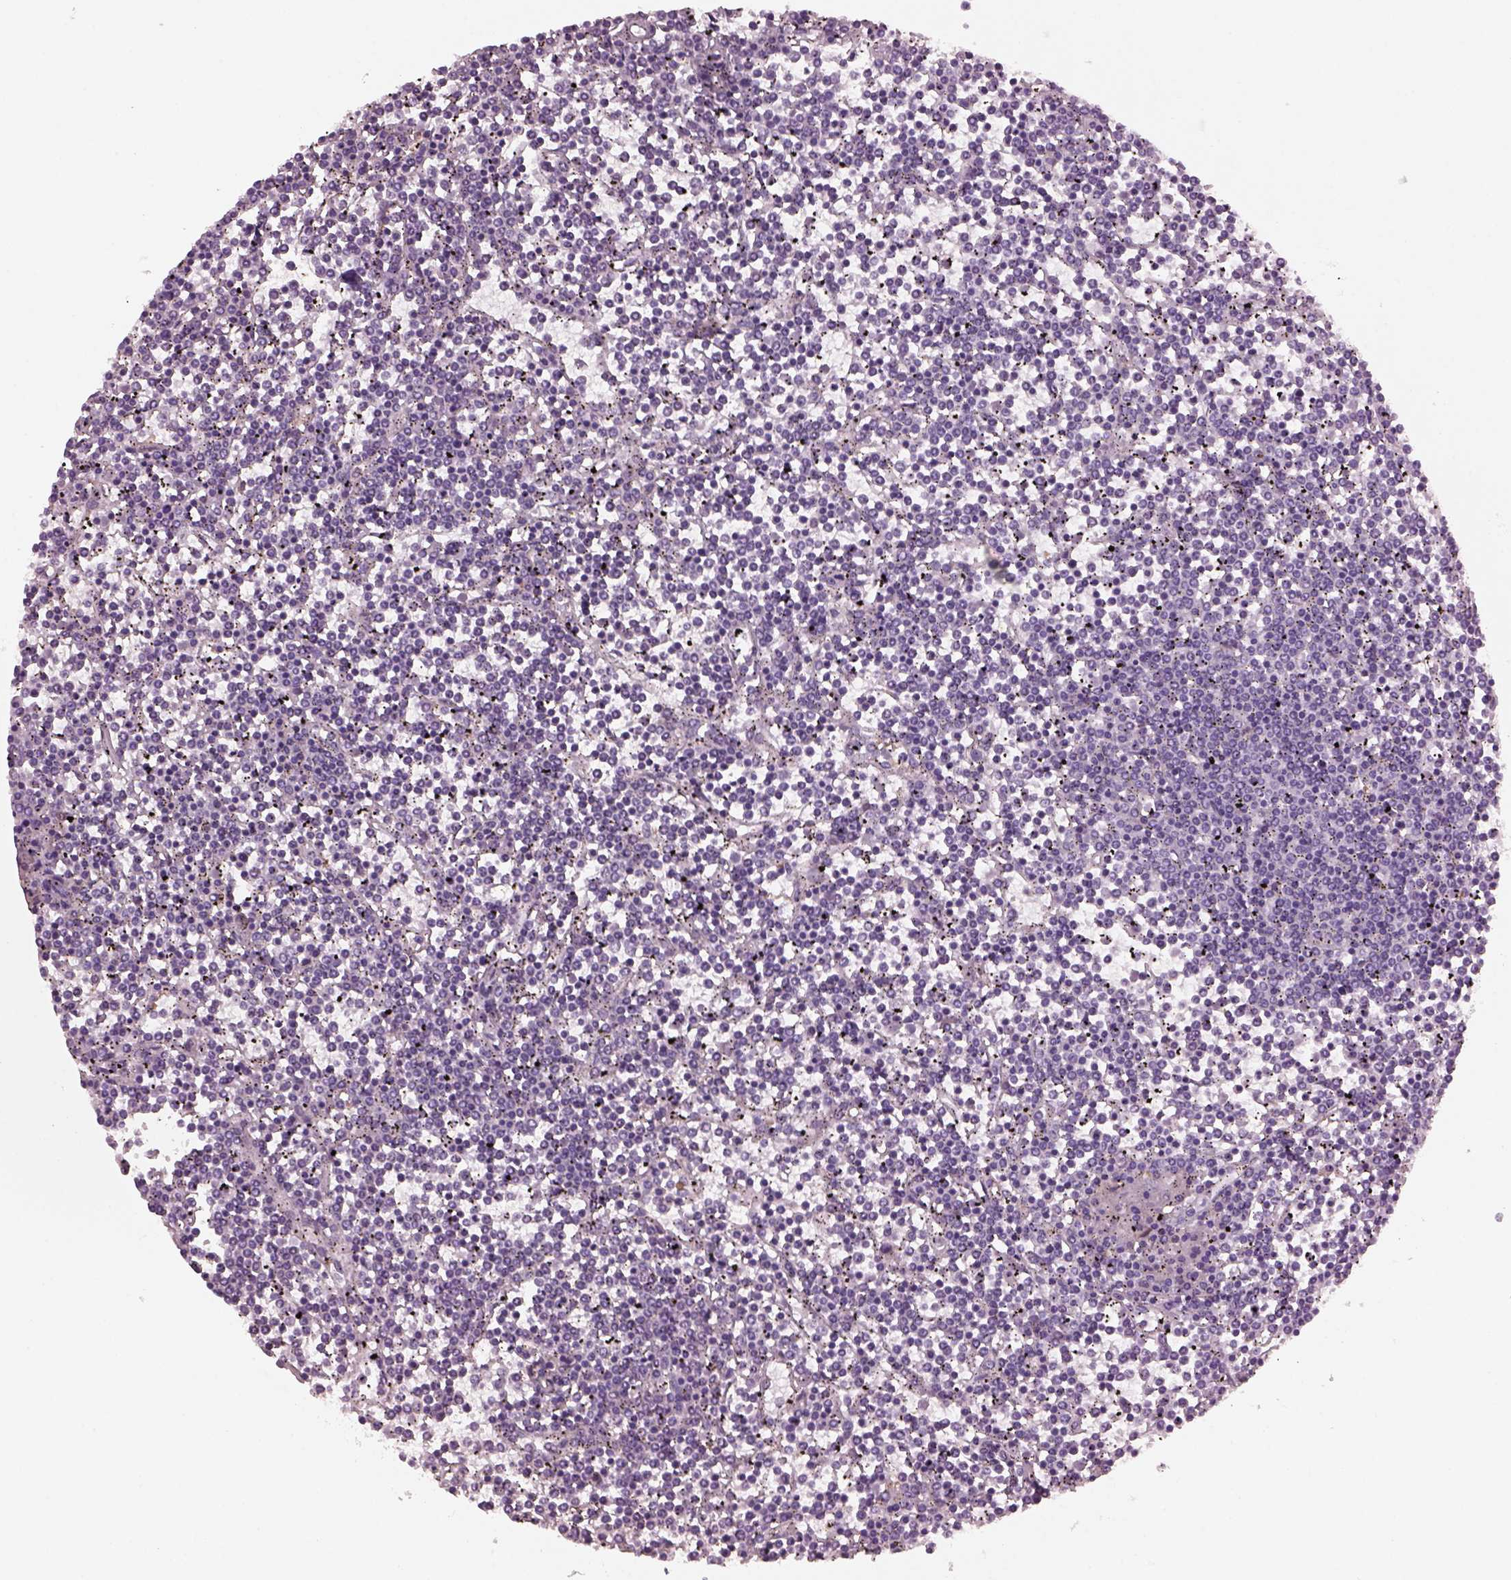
{"staining": {"intensity": "negative", "quantity": "none", "location": "none"}, "tissue": "lymphoma", "cell_type": "Tumor cells", "image_type": "cancer", "snomed": [{"axis": "morphology", "description": "Malignant lymphoma, non-Hodgkin's type, Low grade"}, {"axis": "topography", "description": "Spleen"}], "caption": "Tumor cells show no significant positivity in lymphoma.", "gene": "SHTN1", "patient": {"sex": "female", "age": 19}}